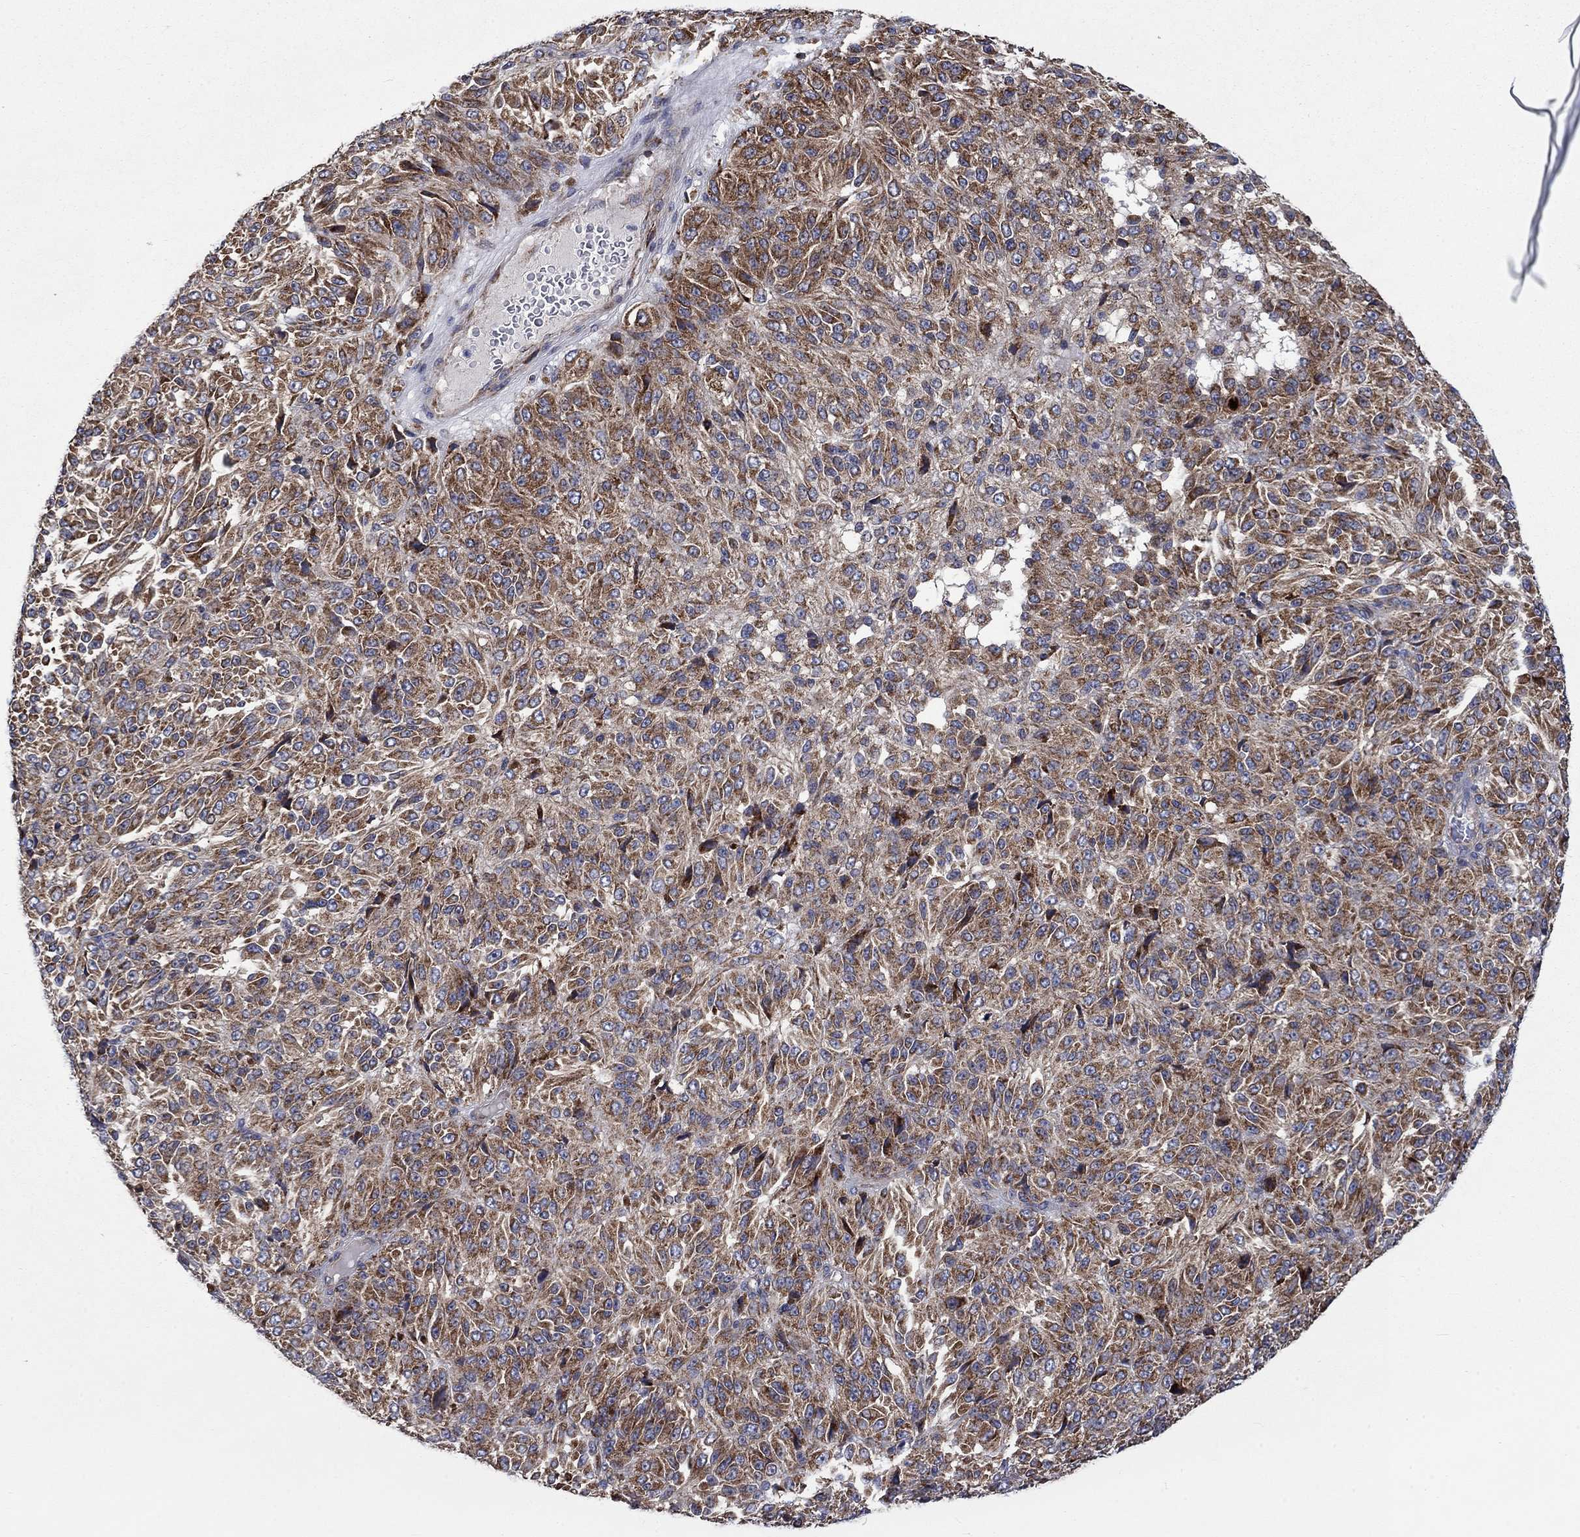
{"staining": {"intensity": "strong", "quantity": "25%-75%", "location": "cytoplasmic/membranous"}, "tissue": "melanoma", "cell_type": "Tumor cells", "image_type": "cancer", "snomed": [{"axis": "morphology", "description": "Malignant melanoma, Metastatic site"}, {"axis": "topography", "description": "Brain"}], "caption": "Protein staining by IHC displays strong cytoplasmic/membranous staining in about 25%-75% of tumor cells in melanoma.", "gene": "RPLP0", "patient": {"sex": "female", "age": 56}}